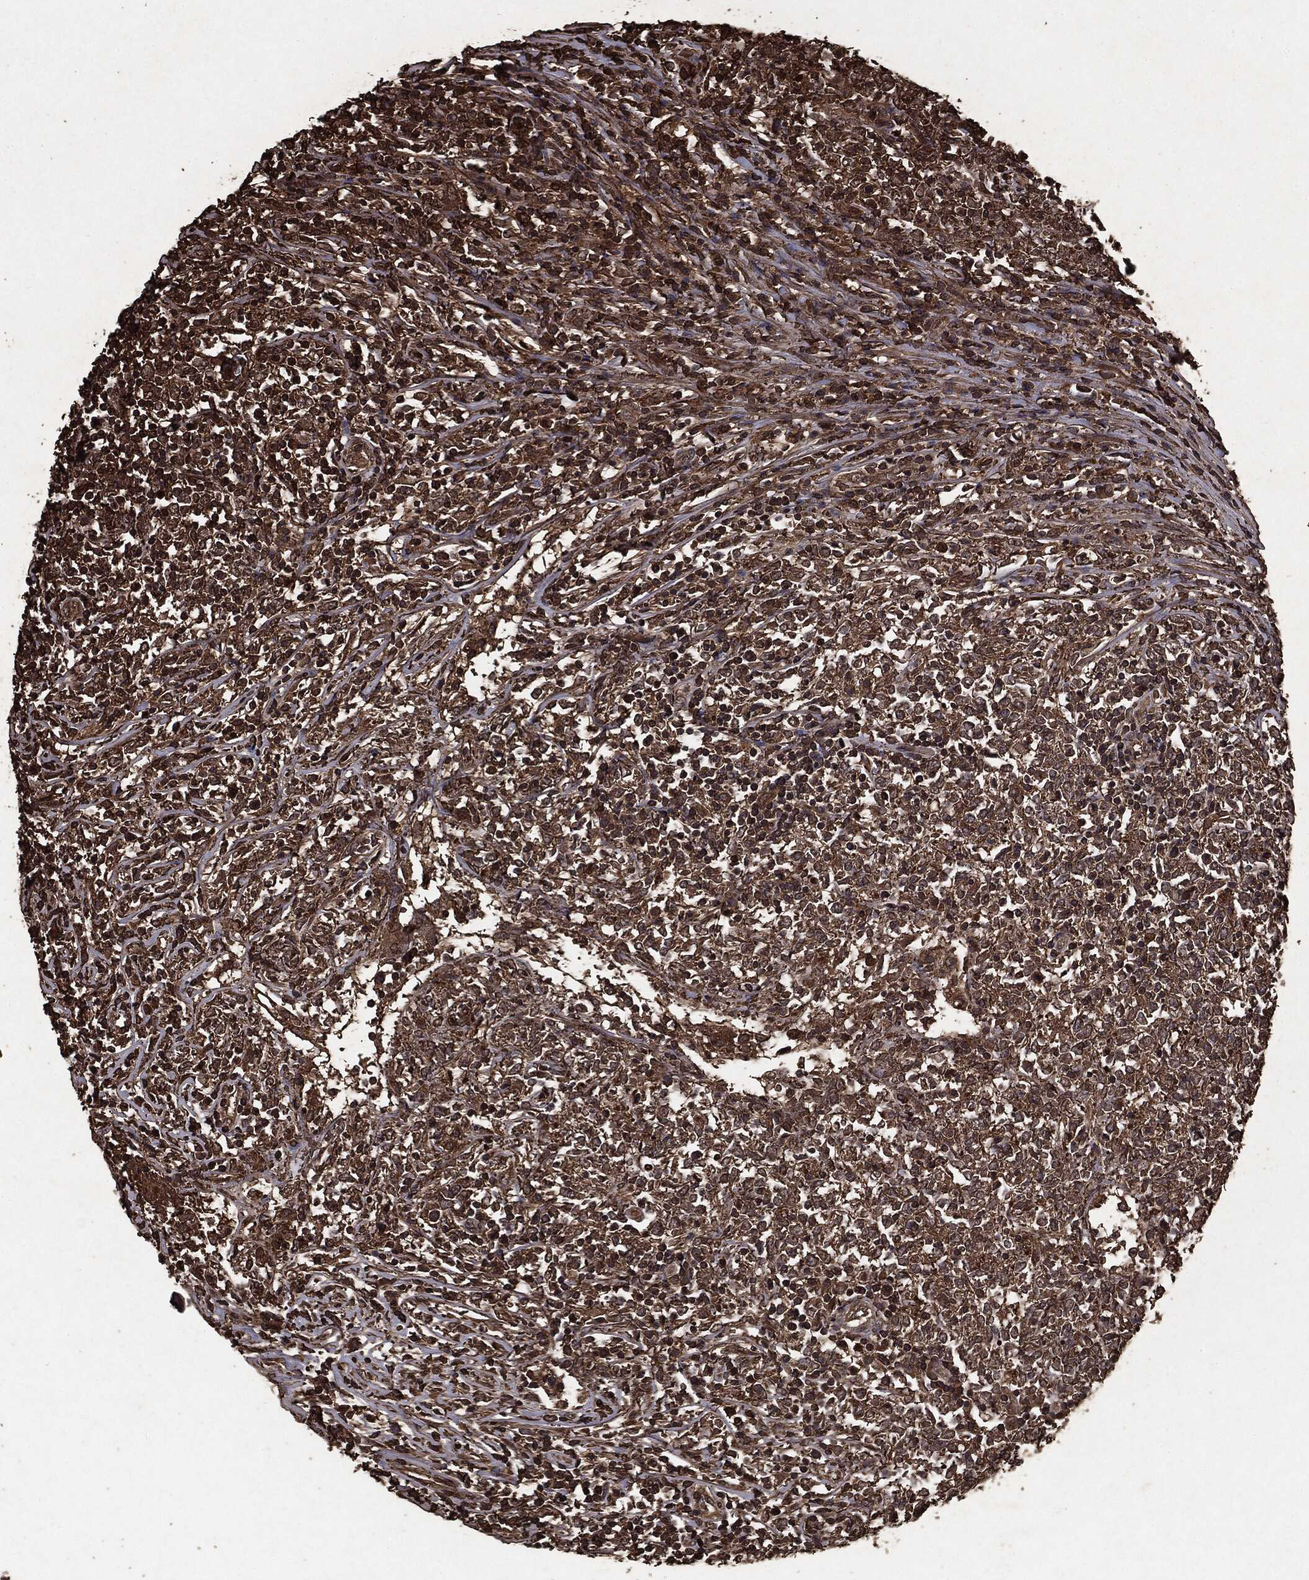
{"staining": {"intensity": "moderate", "quantity": ">75%", "location": "cytoplasmic/membranous"}, "tissue": "lymphoma", "cell_type": "Tumor cells", "image_type": "cancer", "snomed": [{"axis": "morphology", "description": "Malignant lymphoma, non-Hodgkin's type, High grade"}, {"axis": "topography", "description": "Lymph node"}], "caption": "Malignant lymphoma, non-Hodgkin's type (high-grade) stained for a protein (brown) displays moderate cytoplasmic/membranous positive expression in approximately >75% of tumor cells.", "gene": "ARAF", "patient": {"sex": "female", "age": 84}}